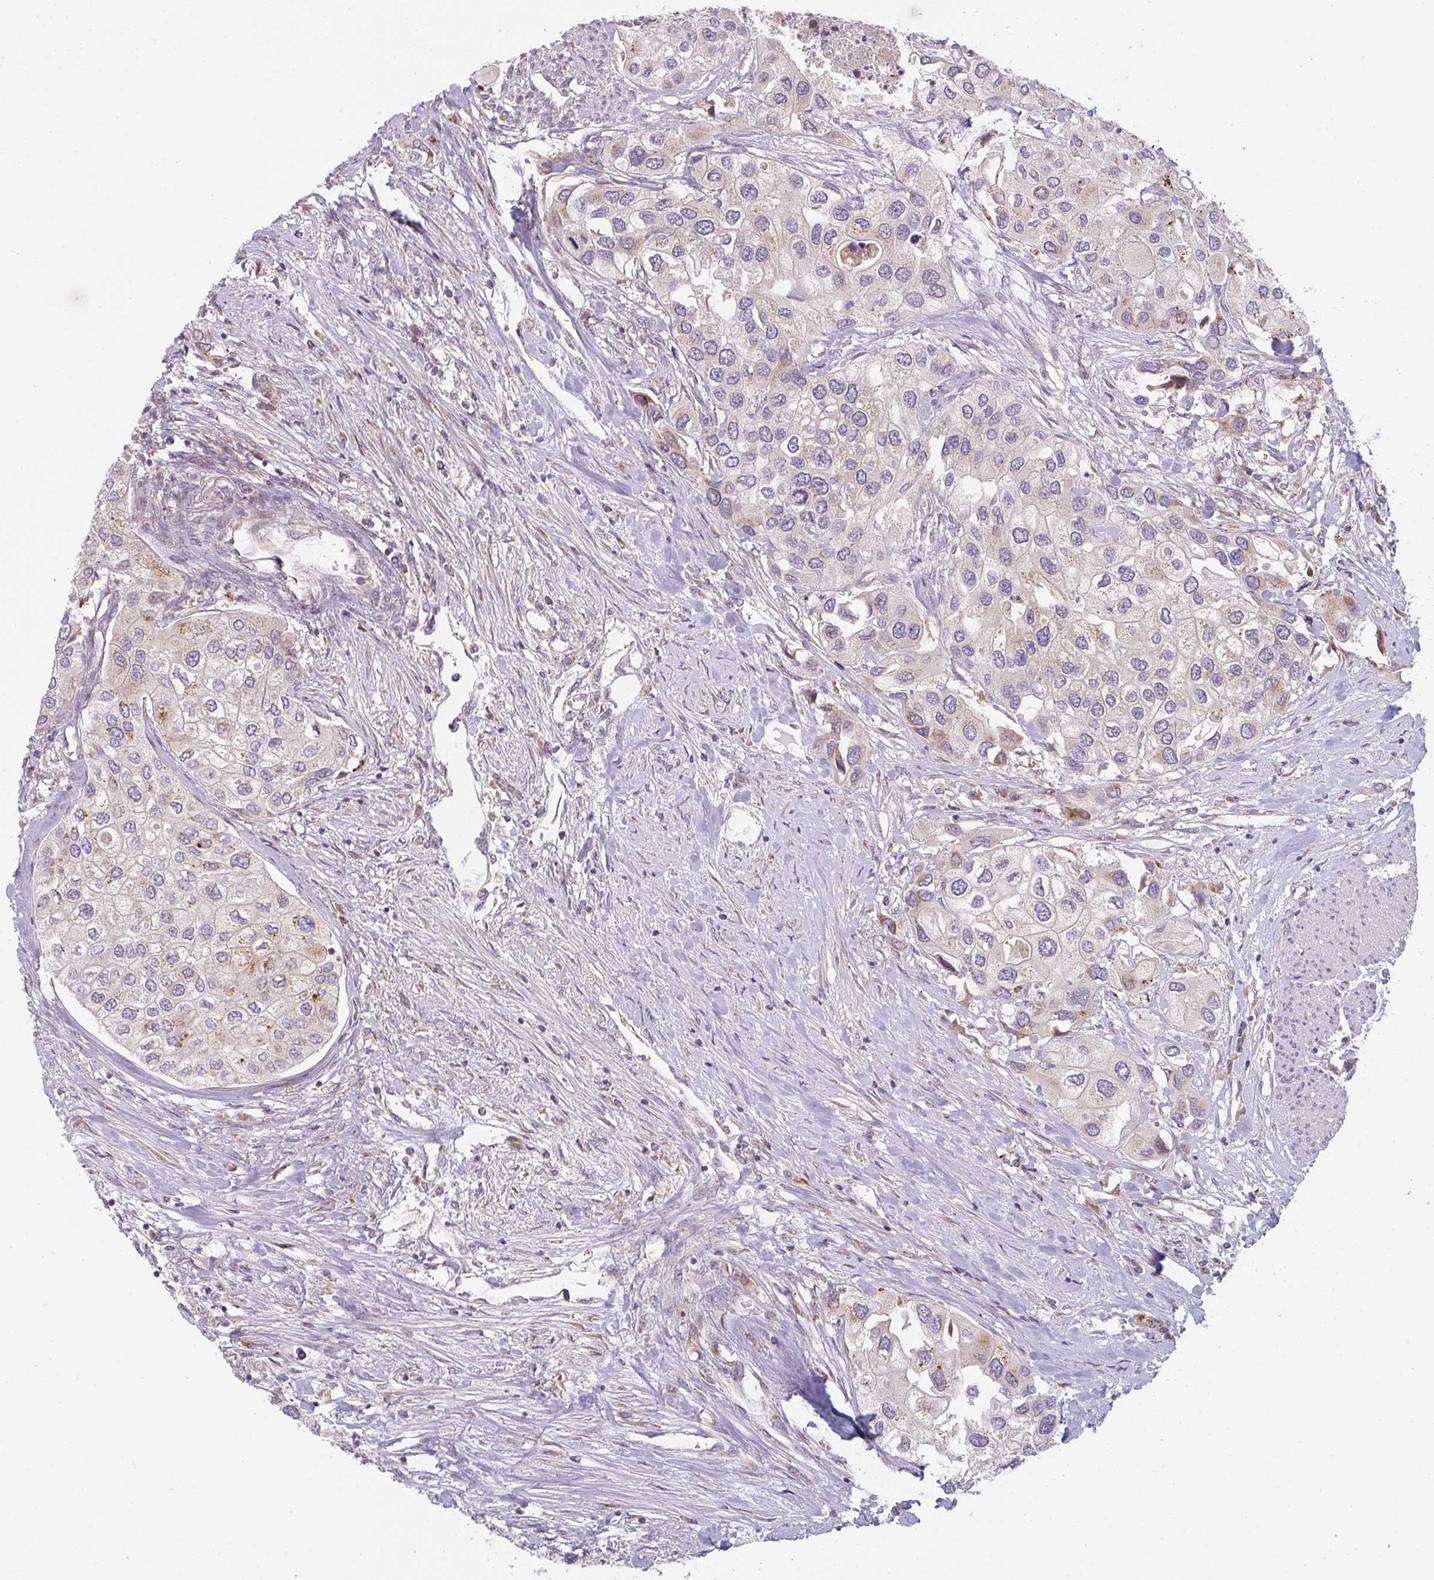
{"staining": {"intensity": "moderate", "quantity": "25%-75%", "location": "cytoplasmic/membranous"}, "tissue": "urothelial cancer", "cell_type": "Tumor cells", "image_type": "cancer", "snomed": [{"axis": "morphology", "description": "Urothelial carcinoma, High grade"}, {"axis": "topography", "description": "Urinary bladder"}], "caption": "Immunohistochemical staining of urothelial cancer demonstrates moderate cytoplasmic/membranous protein expression in approximately 25%-75% of tumor cells.", "gene": "GVQW3", "patient": {"sex": "male", "age": 64}}